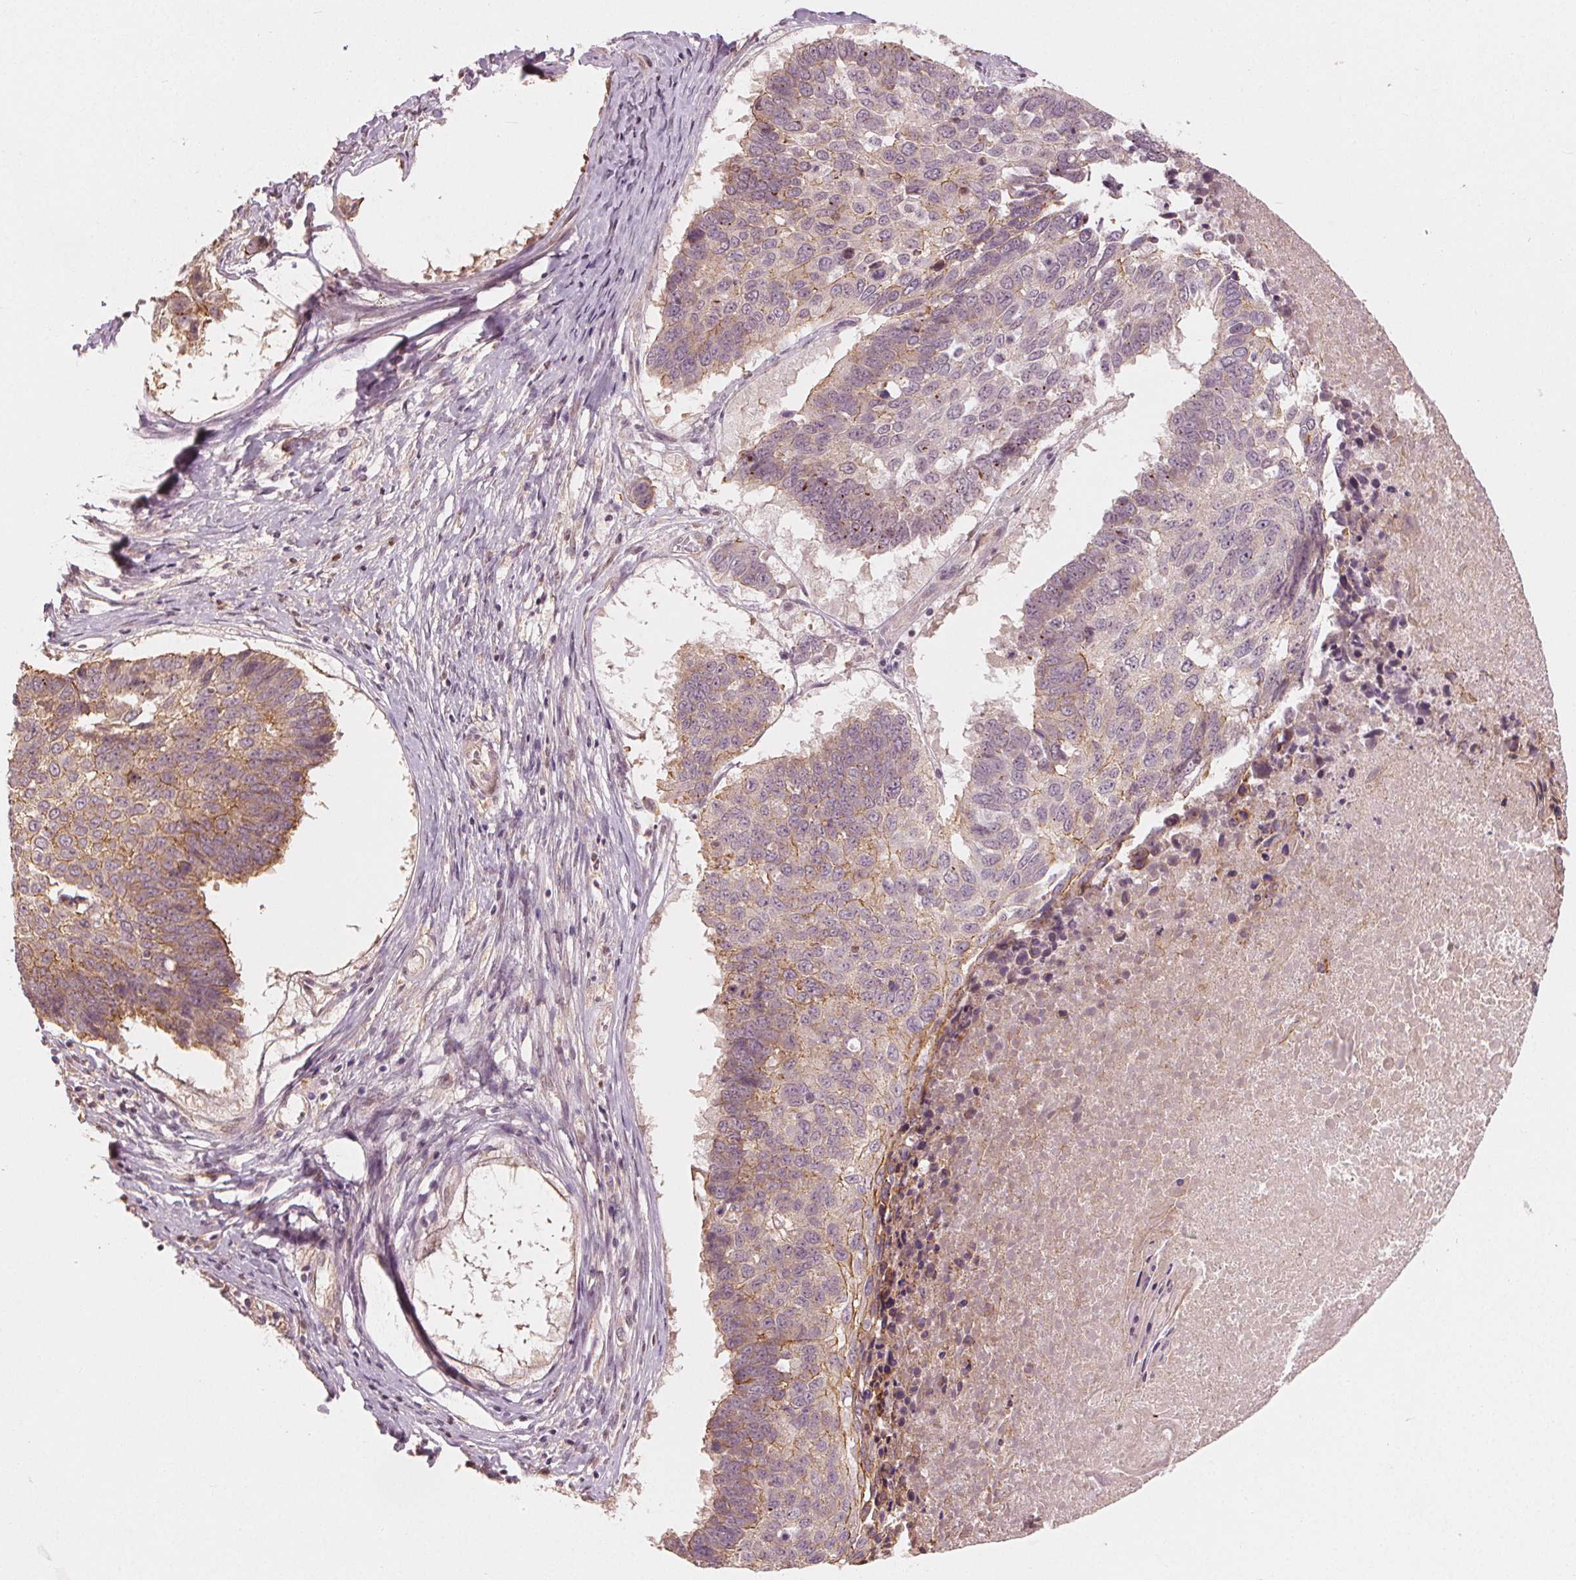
{"staining": {"intensity": "moderate", "quantity": "25%-75%", "location": "cytoplasmic/membranous"}, "tissue": "lung cancer", "cell_type": "Tumor cells", "image_type": "cancer", "snomed": [{"axis": "morphology", "description": "Squamous cell carcinoma, NOS"}, {"axis": "topography", "description": "Lung"}], "caption": "Lung cancer (squamous cell carcinoma) was stained to show a protein in brown. There is medium levels of moderate cytoplasmic/membranous expression in approximately 25%-75% of tumor cells.", "gene": "CLBA1", "patient": {"sex": "male", "age": 73}}